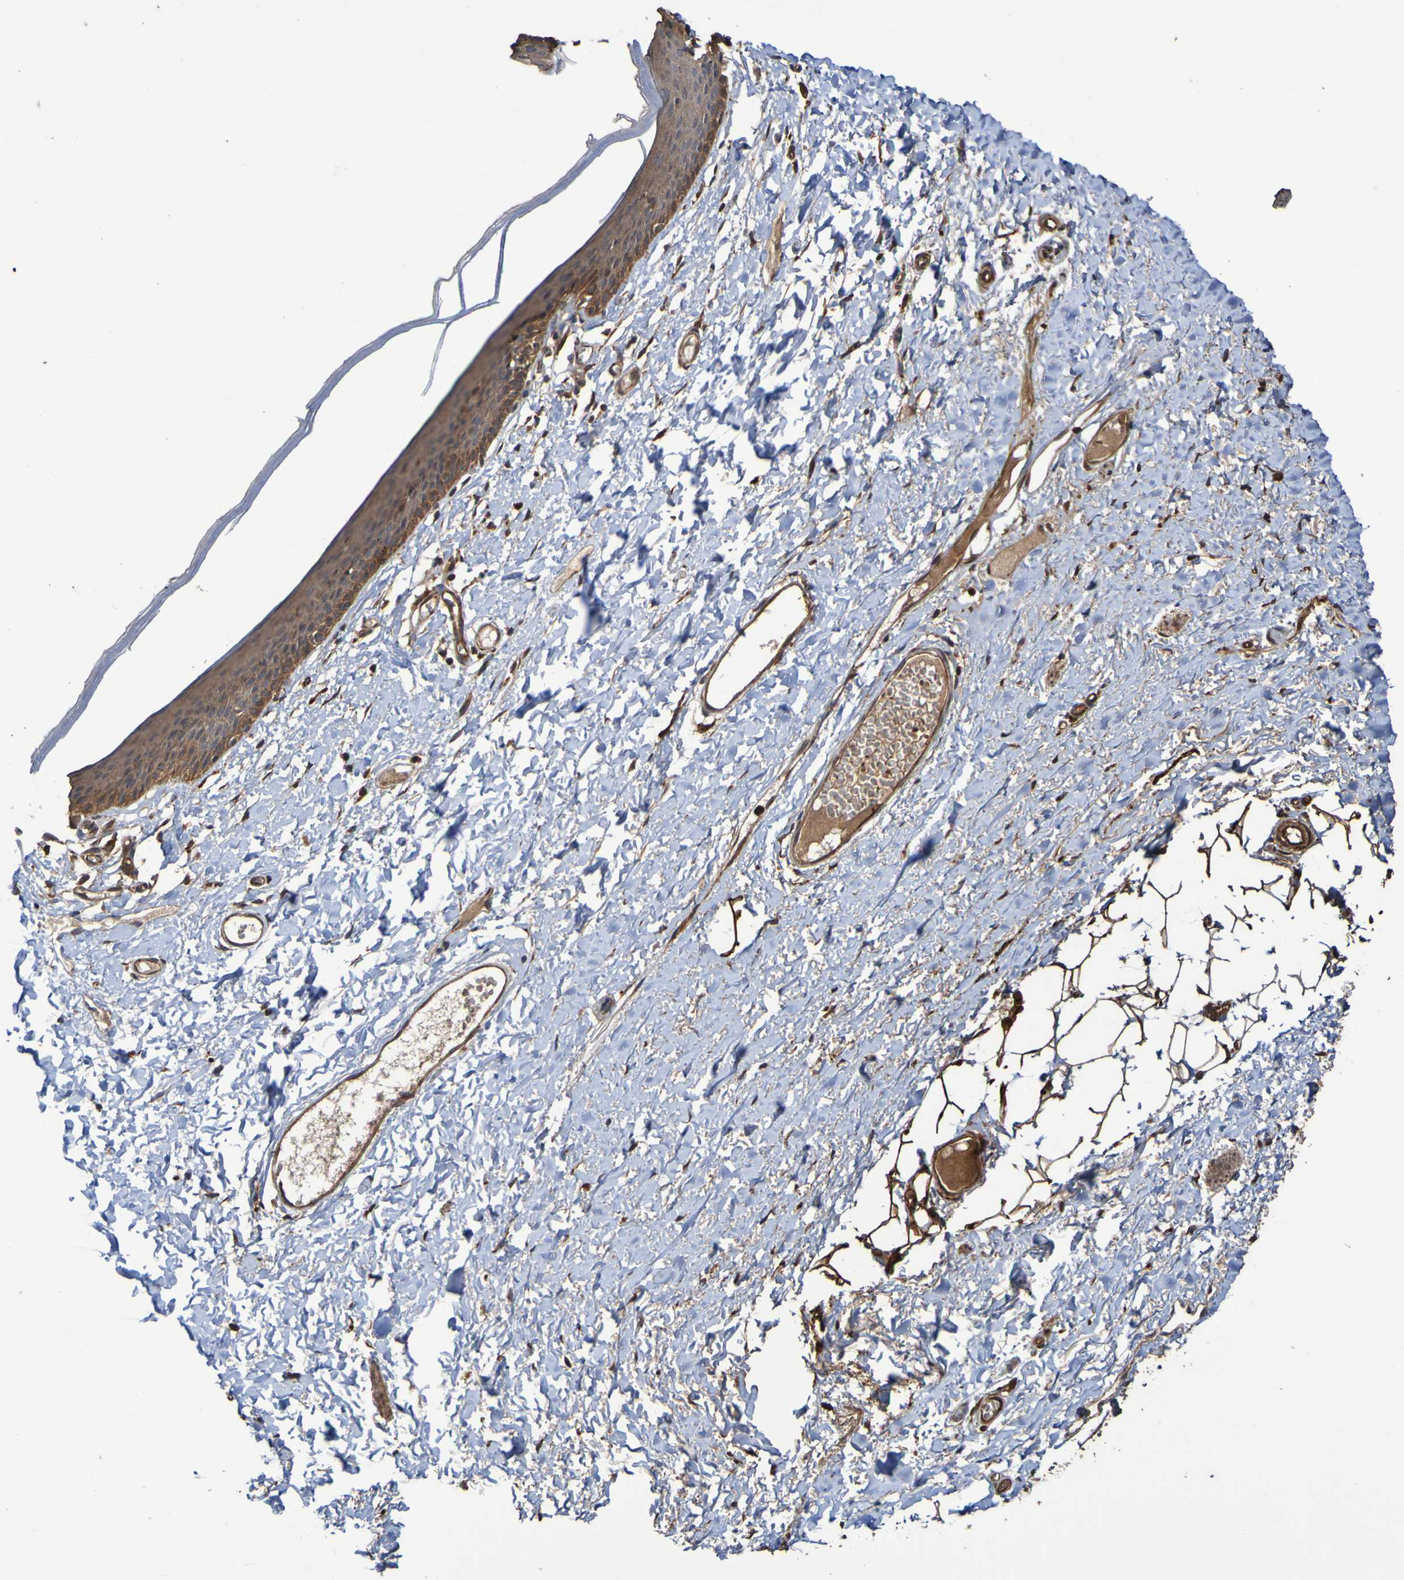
{"staining": {"intensity": "moderate", "quantity": ">75%", "location": "cytoplasmic/membranous"}, "tissue": "skin", "cell_type": "Epidermal cells", "image_type": "normal", "snomed": [{"axis": "morphology", "description": "Normal tissue, NOS"}, {"axis": "topography", "description": "Vulva"}], "caption": "IHC staining of normal skin, which shows medium levels of moderate cytoplasmic/membranous positivity in approximately >75% of epidermal cells indicating moderate cytoplasmic/membranous protein staining. The staining was performed using DAB (3,3'-diaminobenzidine) (brown) for protein detection and nuclei were counterstained in hematoxylin (blue).", "gene": "UCN", "patient": {"sex": "female", "age": 54}}